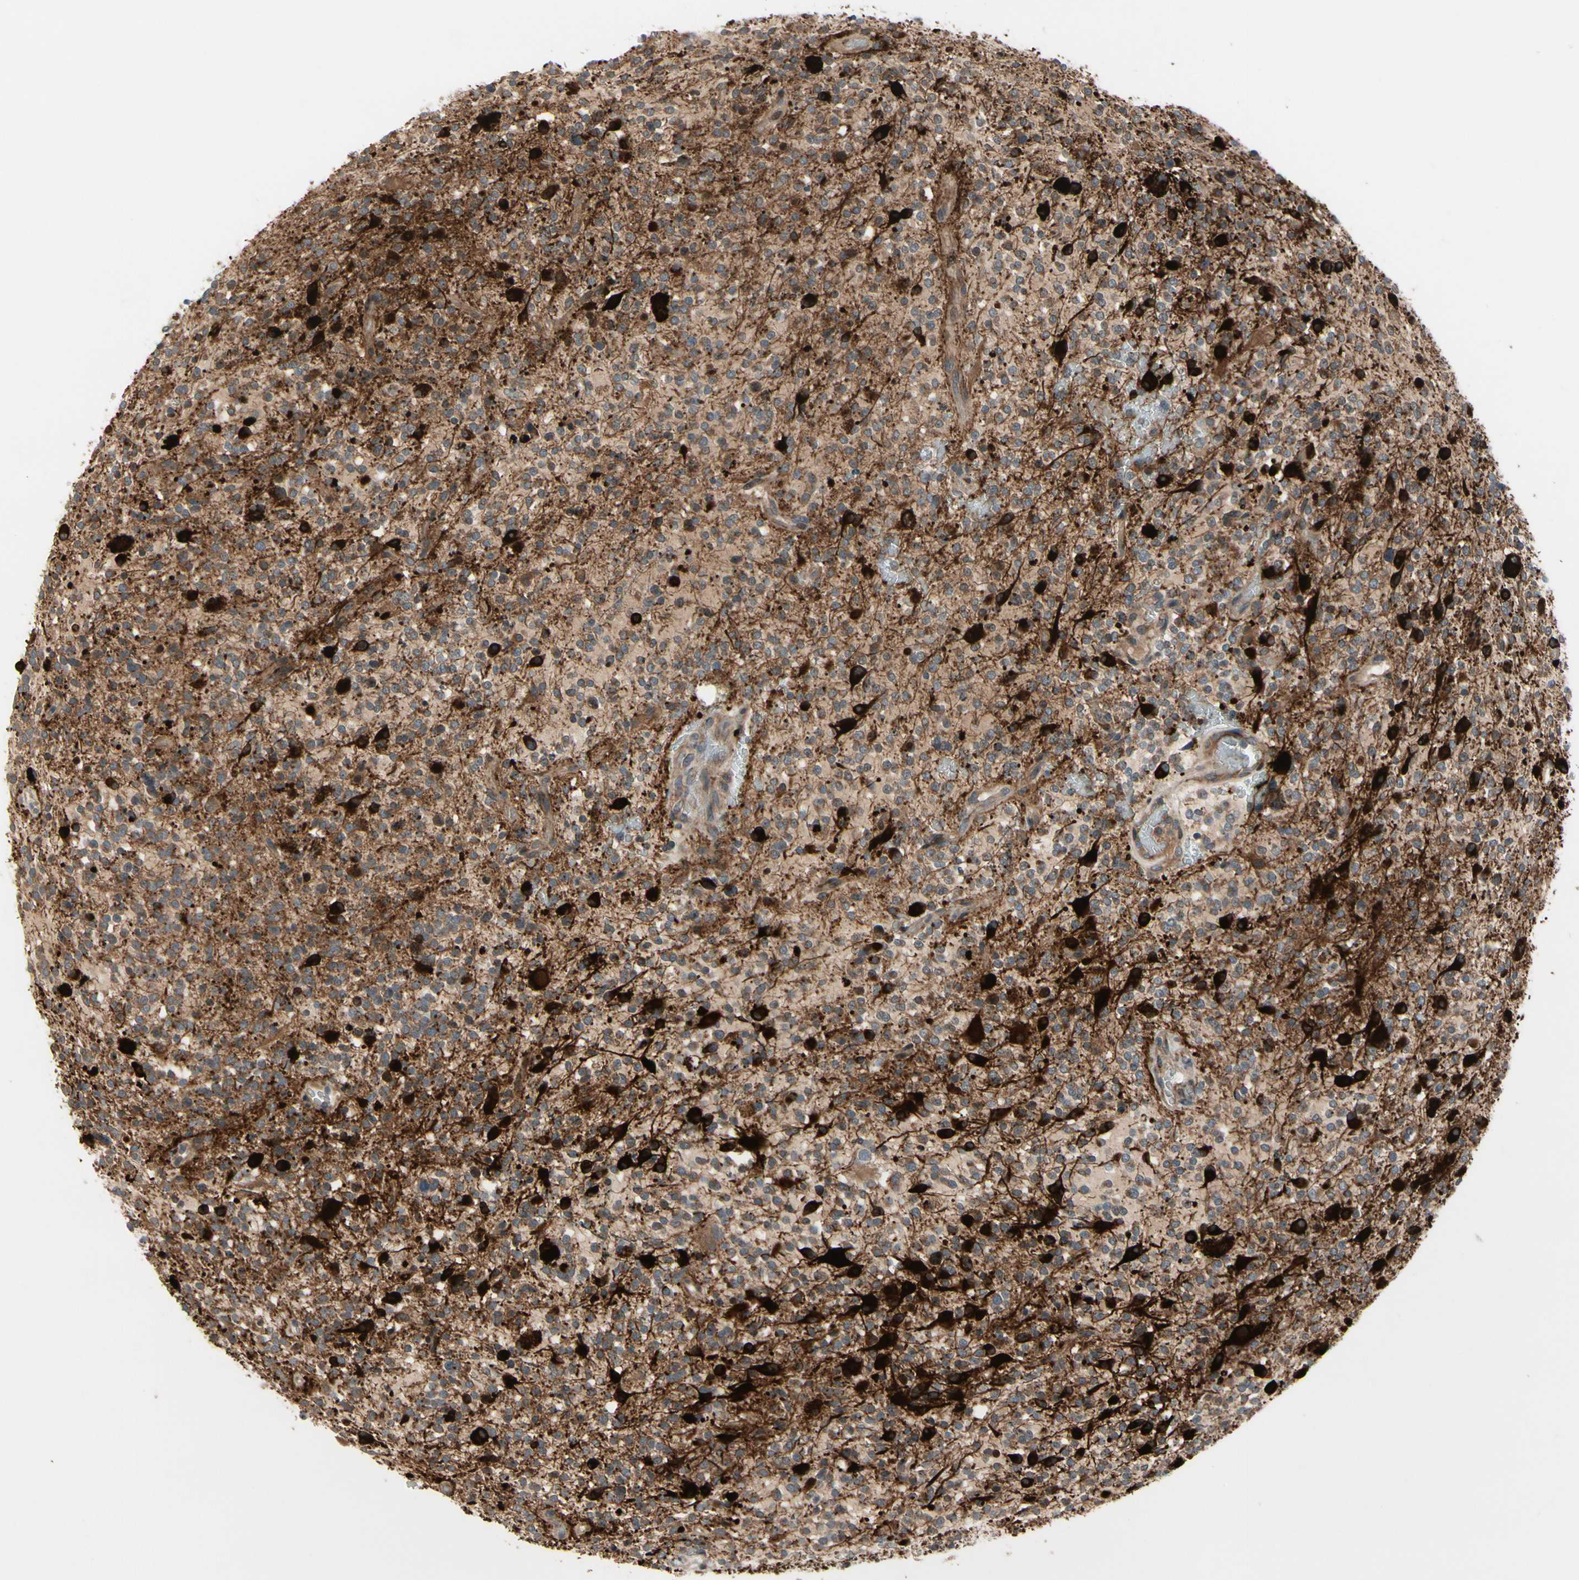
{"staining": {"intensity": "moderate", "quantity": "25%-75%", "location": "cytoplasmic/membranous"}, "tissue": "glioma", "cell_type": "Tumor cells", "image_type": "cancer", "snomed": [{"axis": "morphology", "description": "Glioma, malignant, High grade"}, {"axis": "topography", "description": "Brain"}], "caption": "Moderate cytoplasmic/membranous protein positivity is appreciated in approximately 25%-75% of tumor cells in glioma.", "gene": "SNX29", "patient": {"sex": "male", "age": 48}}